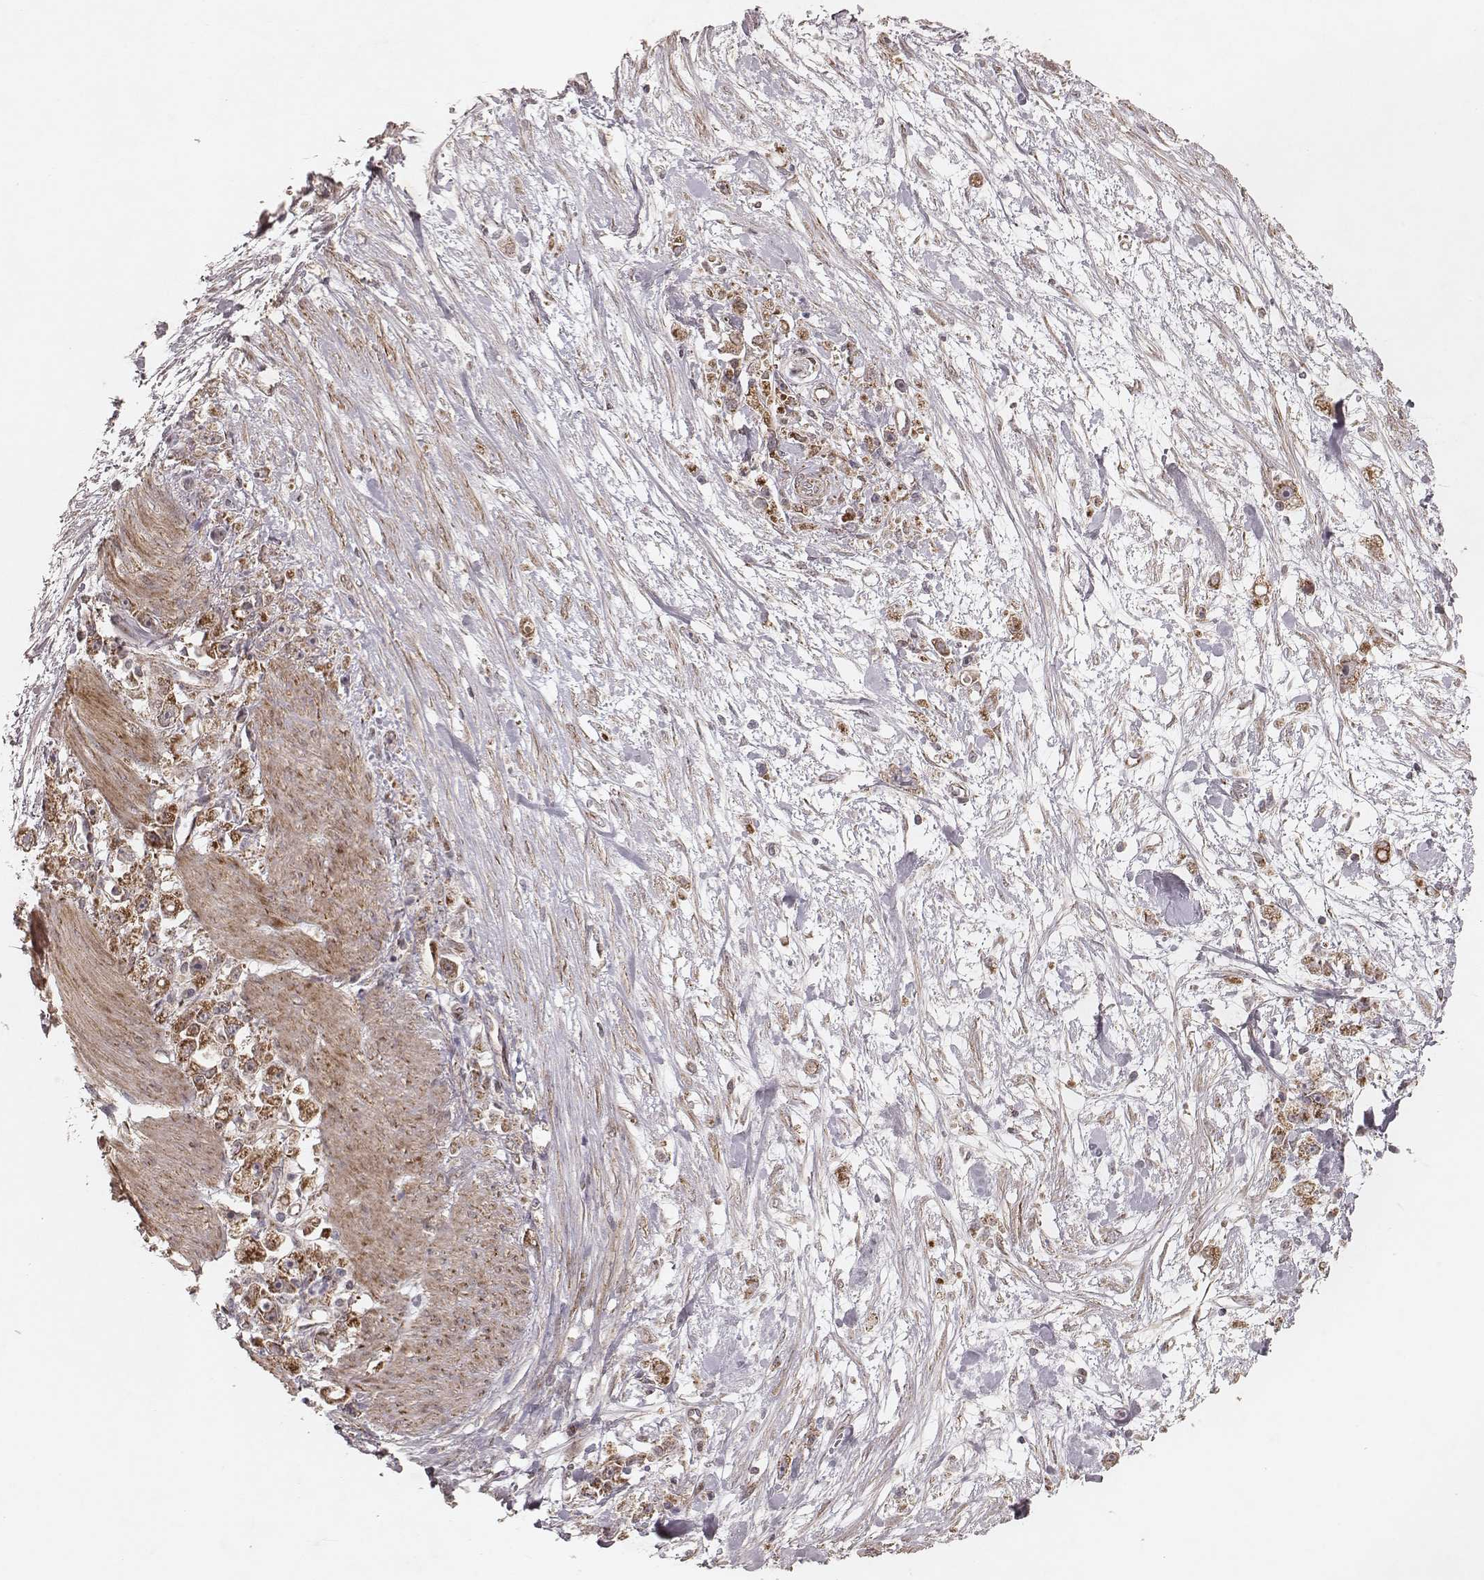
{"staining": {"intensity": "moderate", "quantity": ">75%", "location": "cytoplasmic/membranous"}, "tissue": "stomach cancer", "cell_type": "Tumor cells", "image_type": "cancer", "snomed": [{"axis": "morphology", "description": "Adenocarcinoma, NOS"}, {"axis": "topography", "description": "Stomach"}], "caption": "Protein expression analysis of stomach cancer (adenocarcinoma) reveals moderate cytoplasmic/membranous staining in approximately >75% of tumor cells.", "gene": "NDUFA7", "patient": {"sex": "female", "age": 59}}